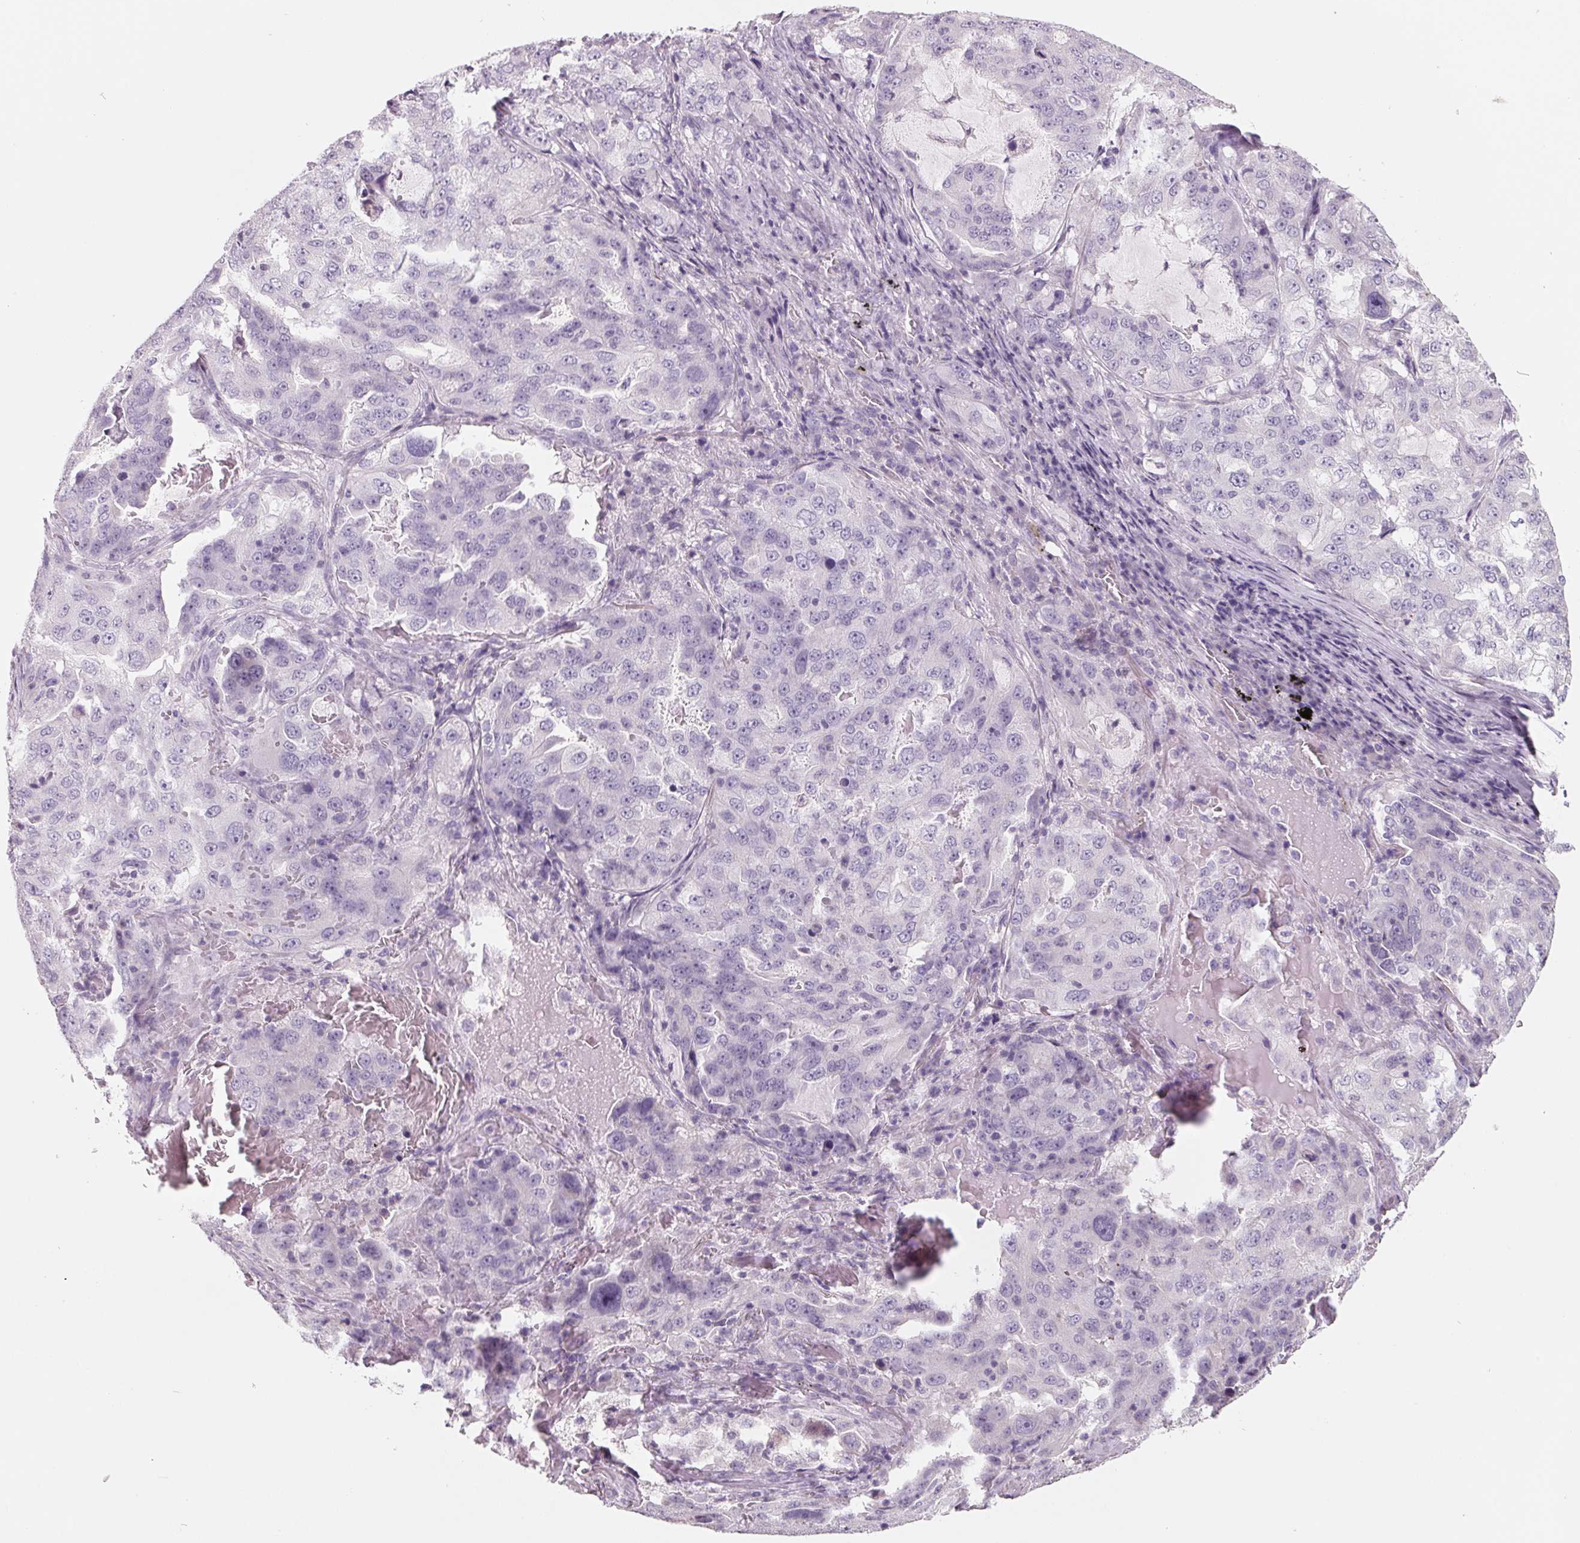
{"staining": {"intensity": "negative", "quantity": "none", "location": "none"}, "tissue": "lung cancer", "cell_type": "Tumor cells", "image_type": "cancer", "snomed": [{"axis": "morphology", "description": "Adenocarcinoma, NOS"}, {"axis": "topography", "description": "Lung"}], "caption": "Immunohistochemistry histopathology image of human lung cancer stained for a protein (brown), which reveals no expression in tumor cells.", "gene": "FTCD", "patient": {"sex": "female", "age": 61}}